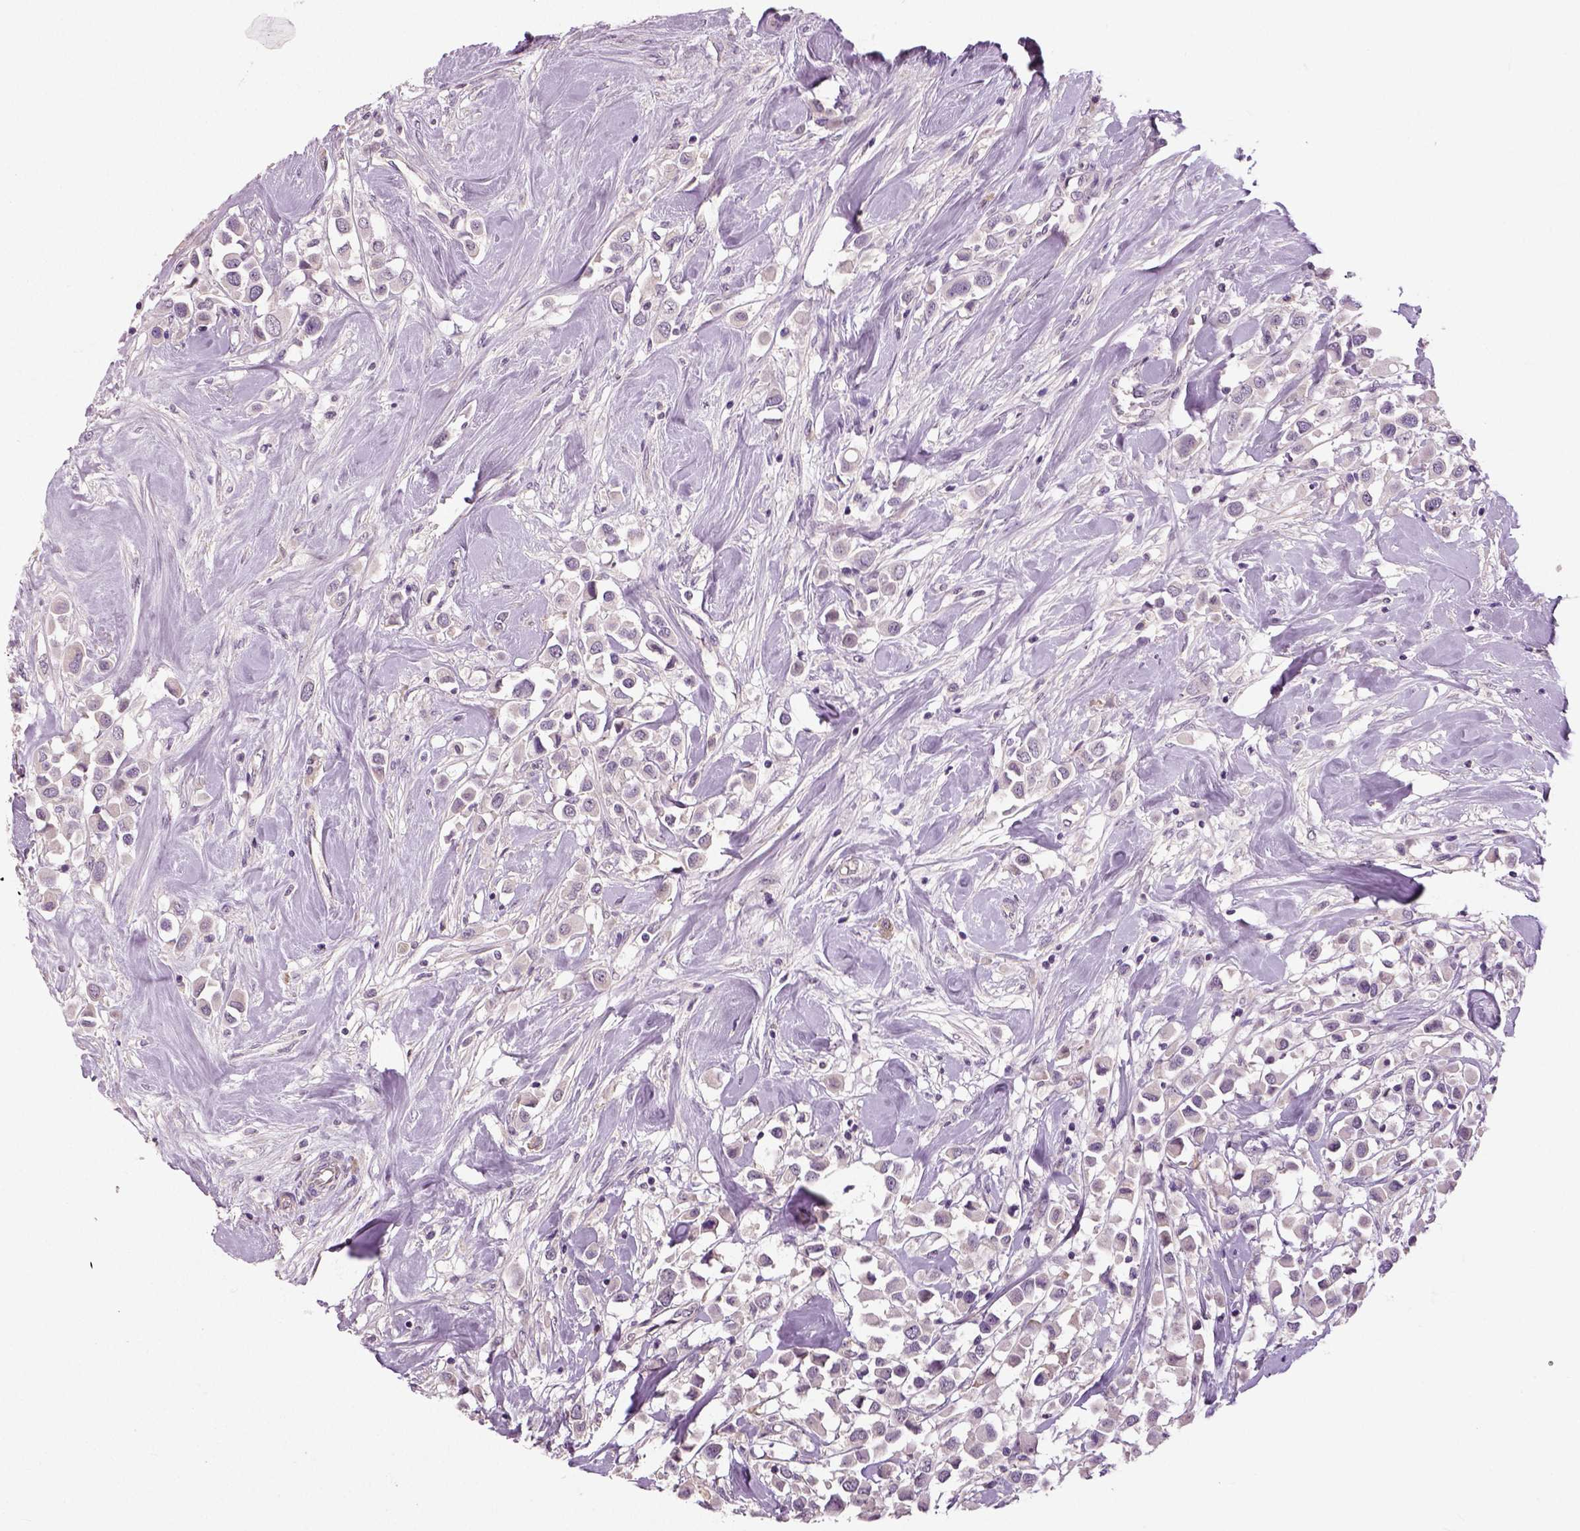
{"staining": {"intensity": "negative", "quantity": "none", "location": "none"}, "tissue": "breast cancer", "cell_type": "Tumor cells", "image_type": "cancer", "snomed": [{"axis": "morphology", "description": "Duct carcinoma"}, {"axis": "topography", "description": "Breast"}], "caption": "This image is of breast cancer stained with IHC to label a protein in brown with the nuclei are counter-stained blue. There is no expression in tumor cells.", "gene": "NECAB1", "patient": {"sex": "female", "age": 61}}